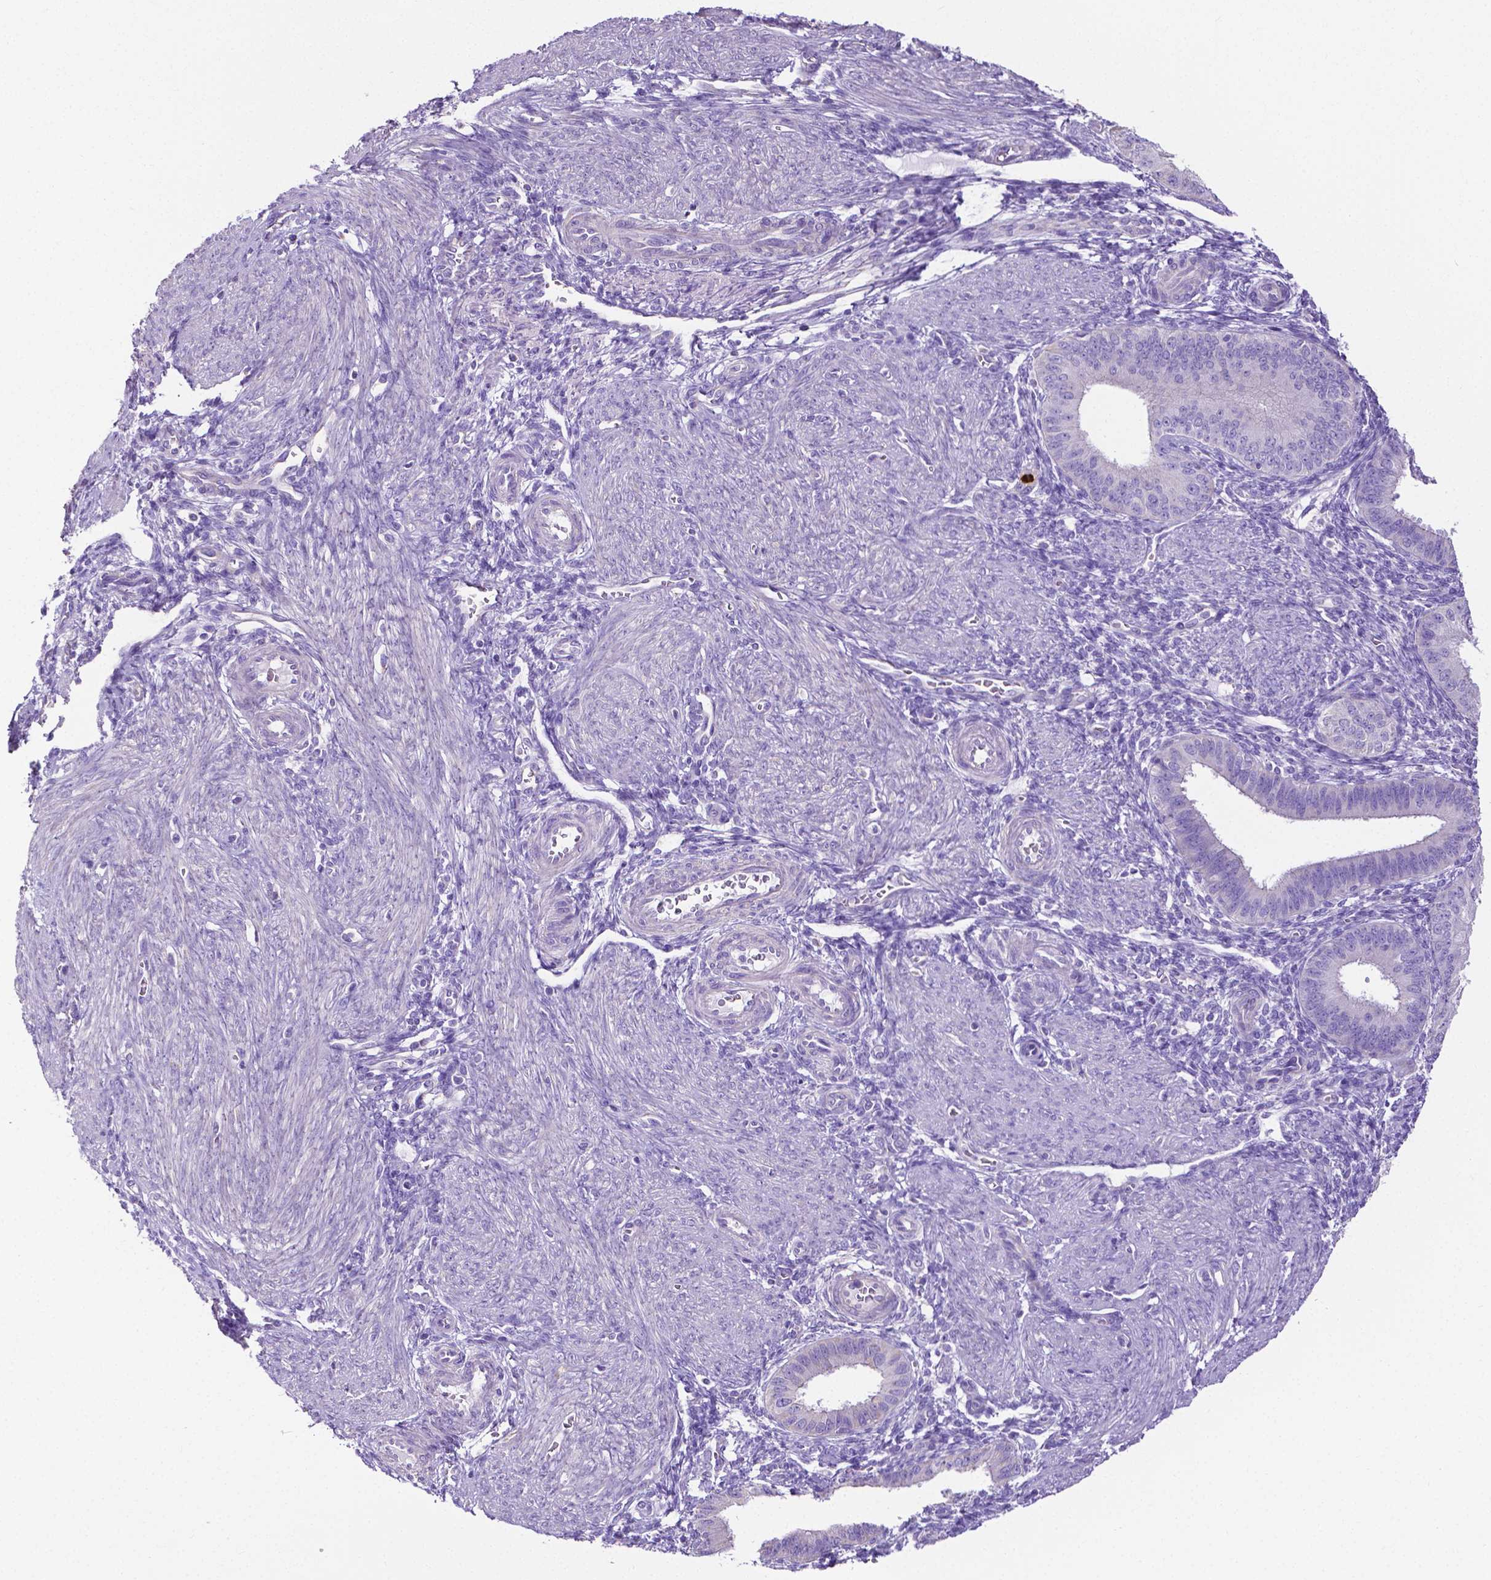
{"staining": {"intensity": "negative", "quantity": "none", "location": "none"}, "tissue": "endometrium", "cell_type": "Cells in endometrial stroma", "image_type": "normal", "snomed": [{"axis": "morphology", "description": "Normal tissue, NOS"}, {"axis": "topography", "description": "Endometrium"}], "caption": "Human endometrium stained for a protein using IHC shows no staining in cells in endometrial stroma.", "gene": "MMP9", "patient": {"sex": "female", "age": 39}}